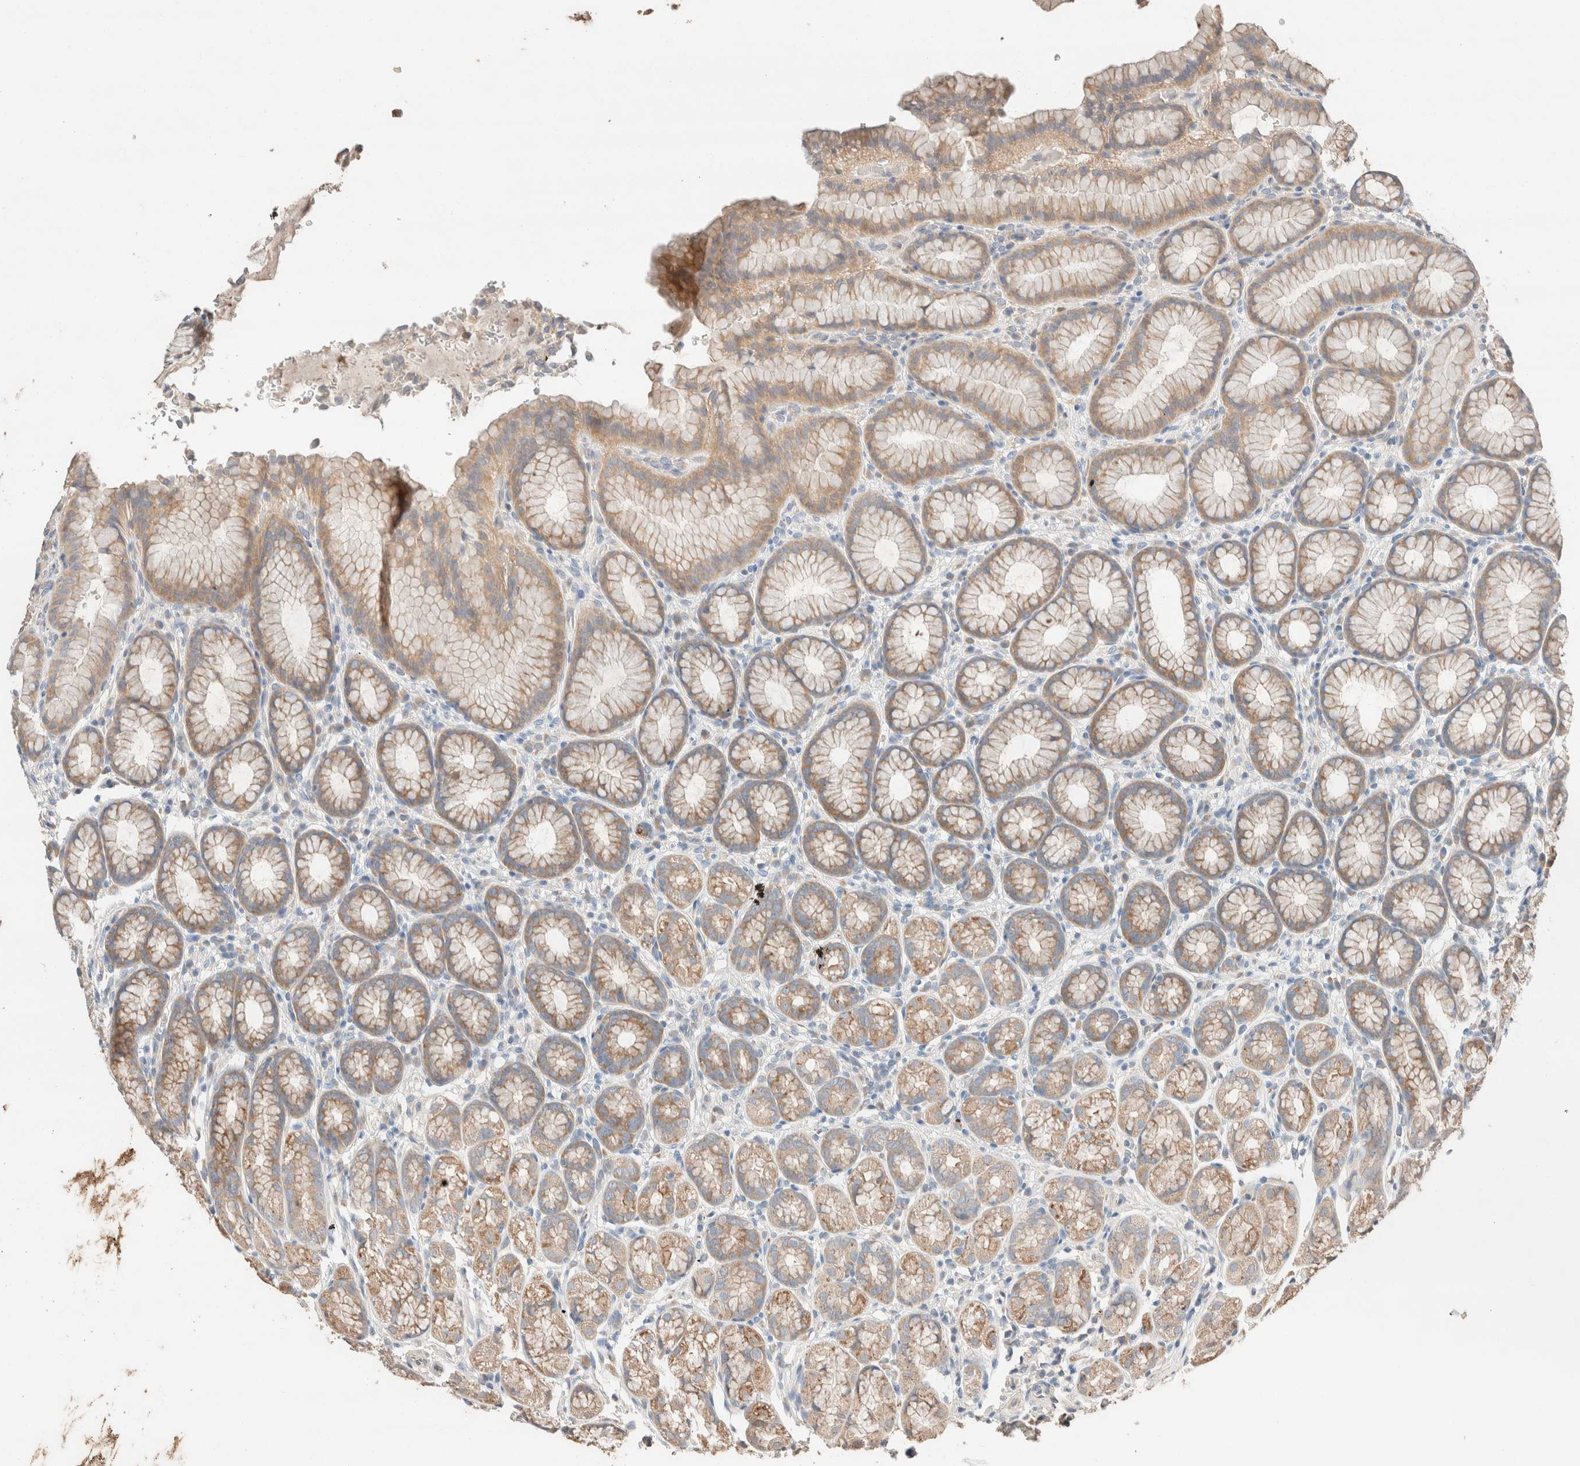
{"staining": {"intensity": "moderate", "quantity": ">75%", "location": "cytoplasmic/membranous,nuclear"}, "tissue": "stomach", "cell_type": "Glandular cells", "image_type": "normal", "snomed": [{"axis": "morphology", "description": "Normal tissue, NOS"}, {"axis": "topography", "description": "Stomach"}], "caption": "Protein expression analysis of benign human stomach reveals moderate cytoplasmic/membranous,nuclear expression in about >75% of glandular cells.", "gene": "TUBD1", "patient": {"sex": "male", "age": 42}}